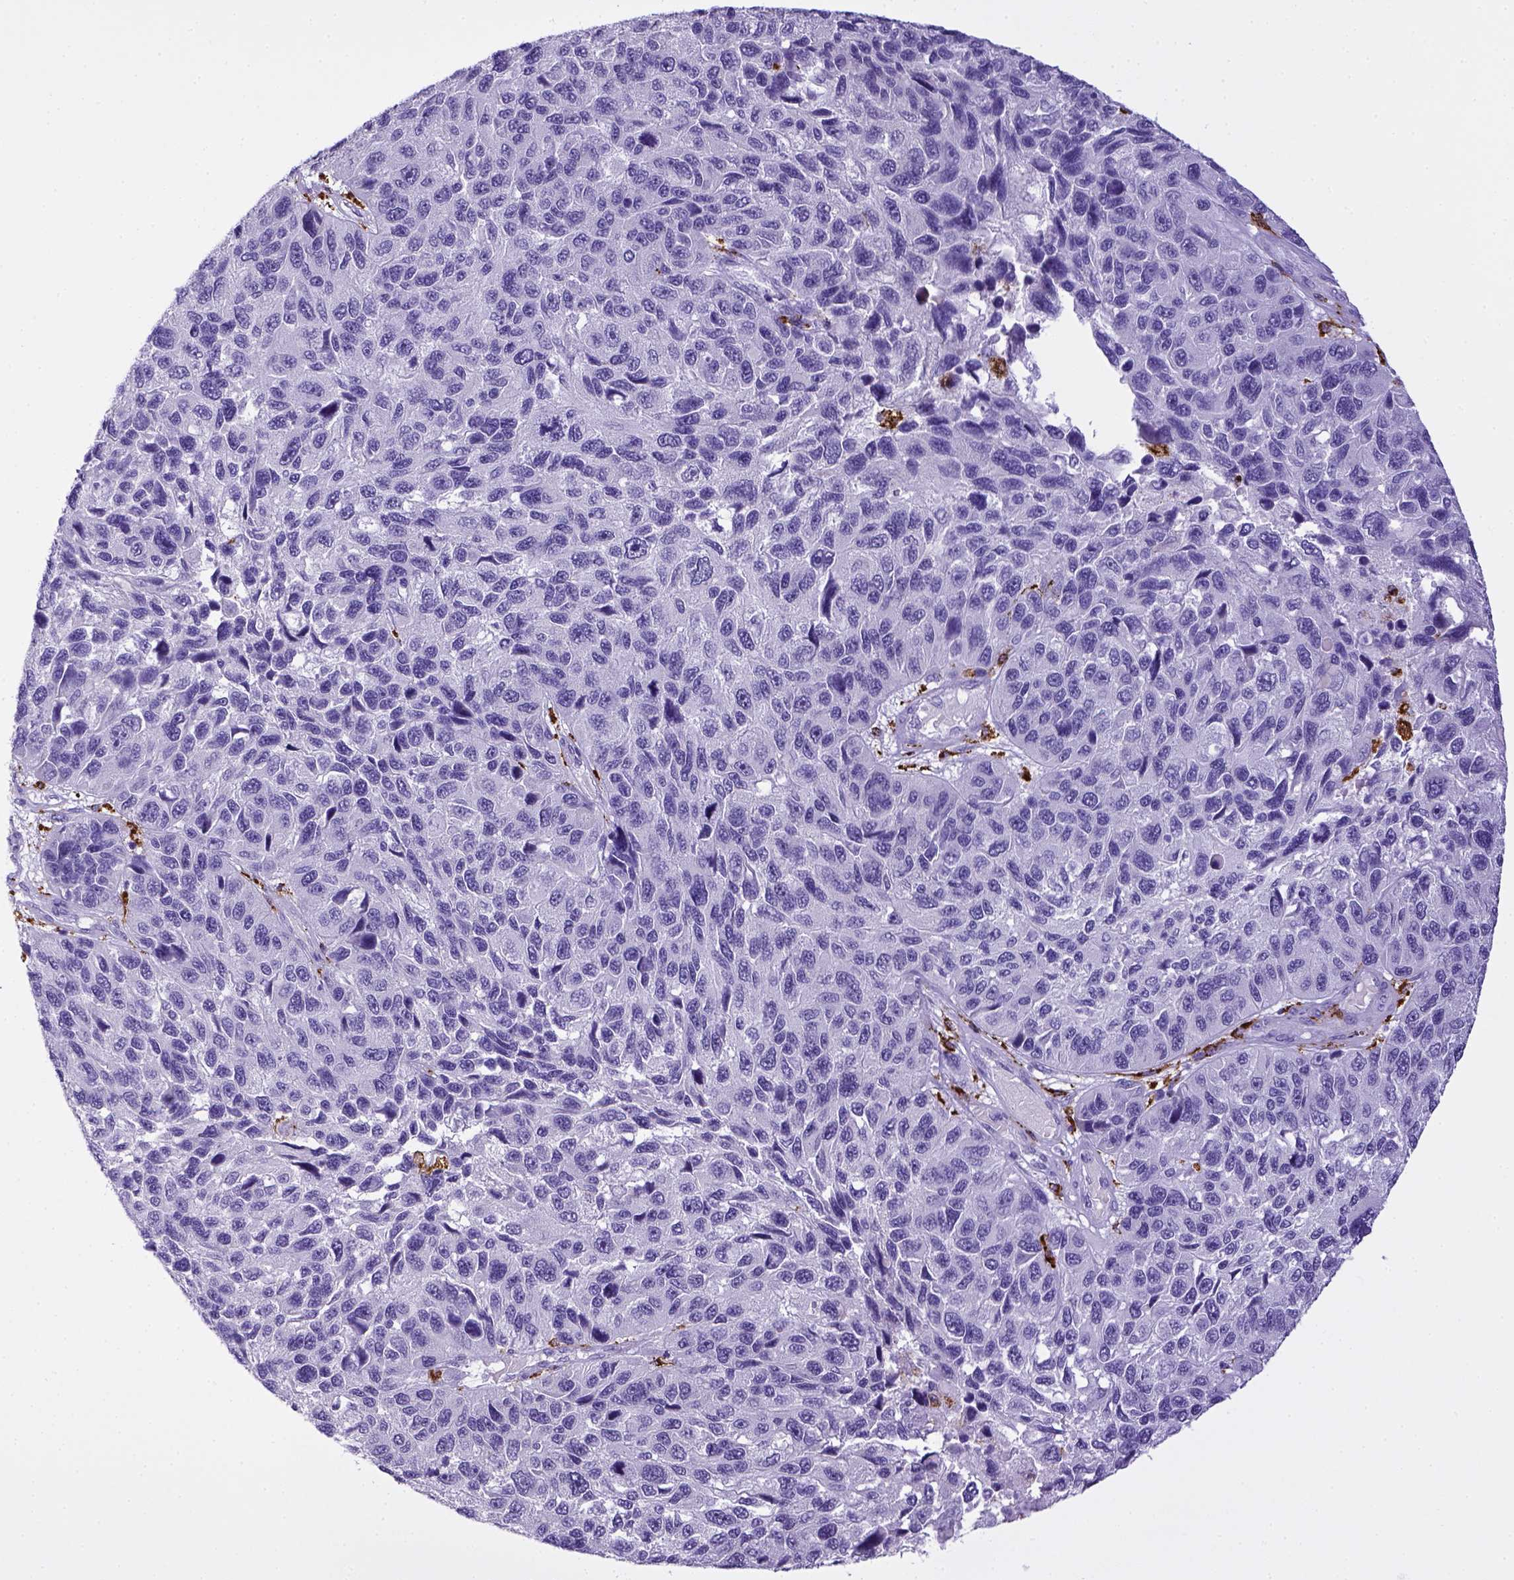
{"staining": {"intensity": "negative", "quantity": "none", "location": "none"}, "tissue": "melanoma", "cell_type": "Tumor cells", "image_type": "cancer", "snomed": [{"axis": "morphology", "description": "Malignant melanoma, NOS"}, {"axis": "topography", "description": "Skin"}], "caption": "This is a image of immunohistochemistry (IHC) staining of malignant melanoma, which shows no staining in tumor cells.", "gene": "CD68", "patient": {"sex": "male", "age": 53}}